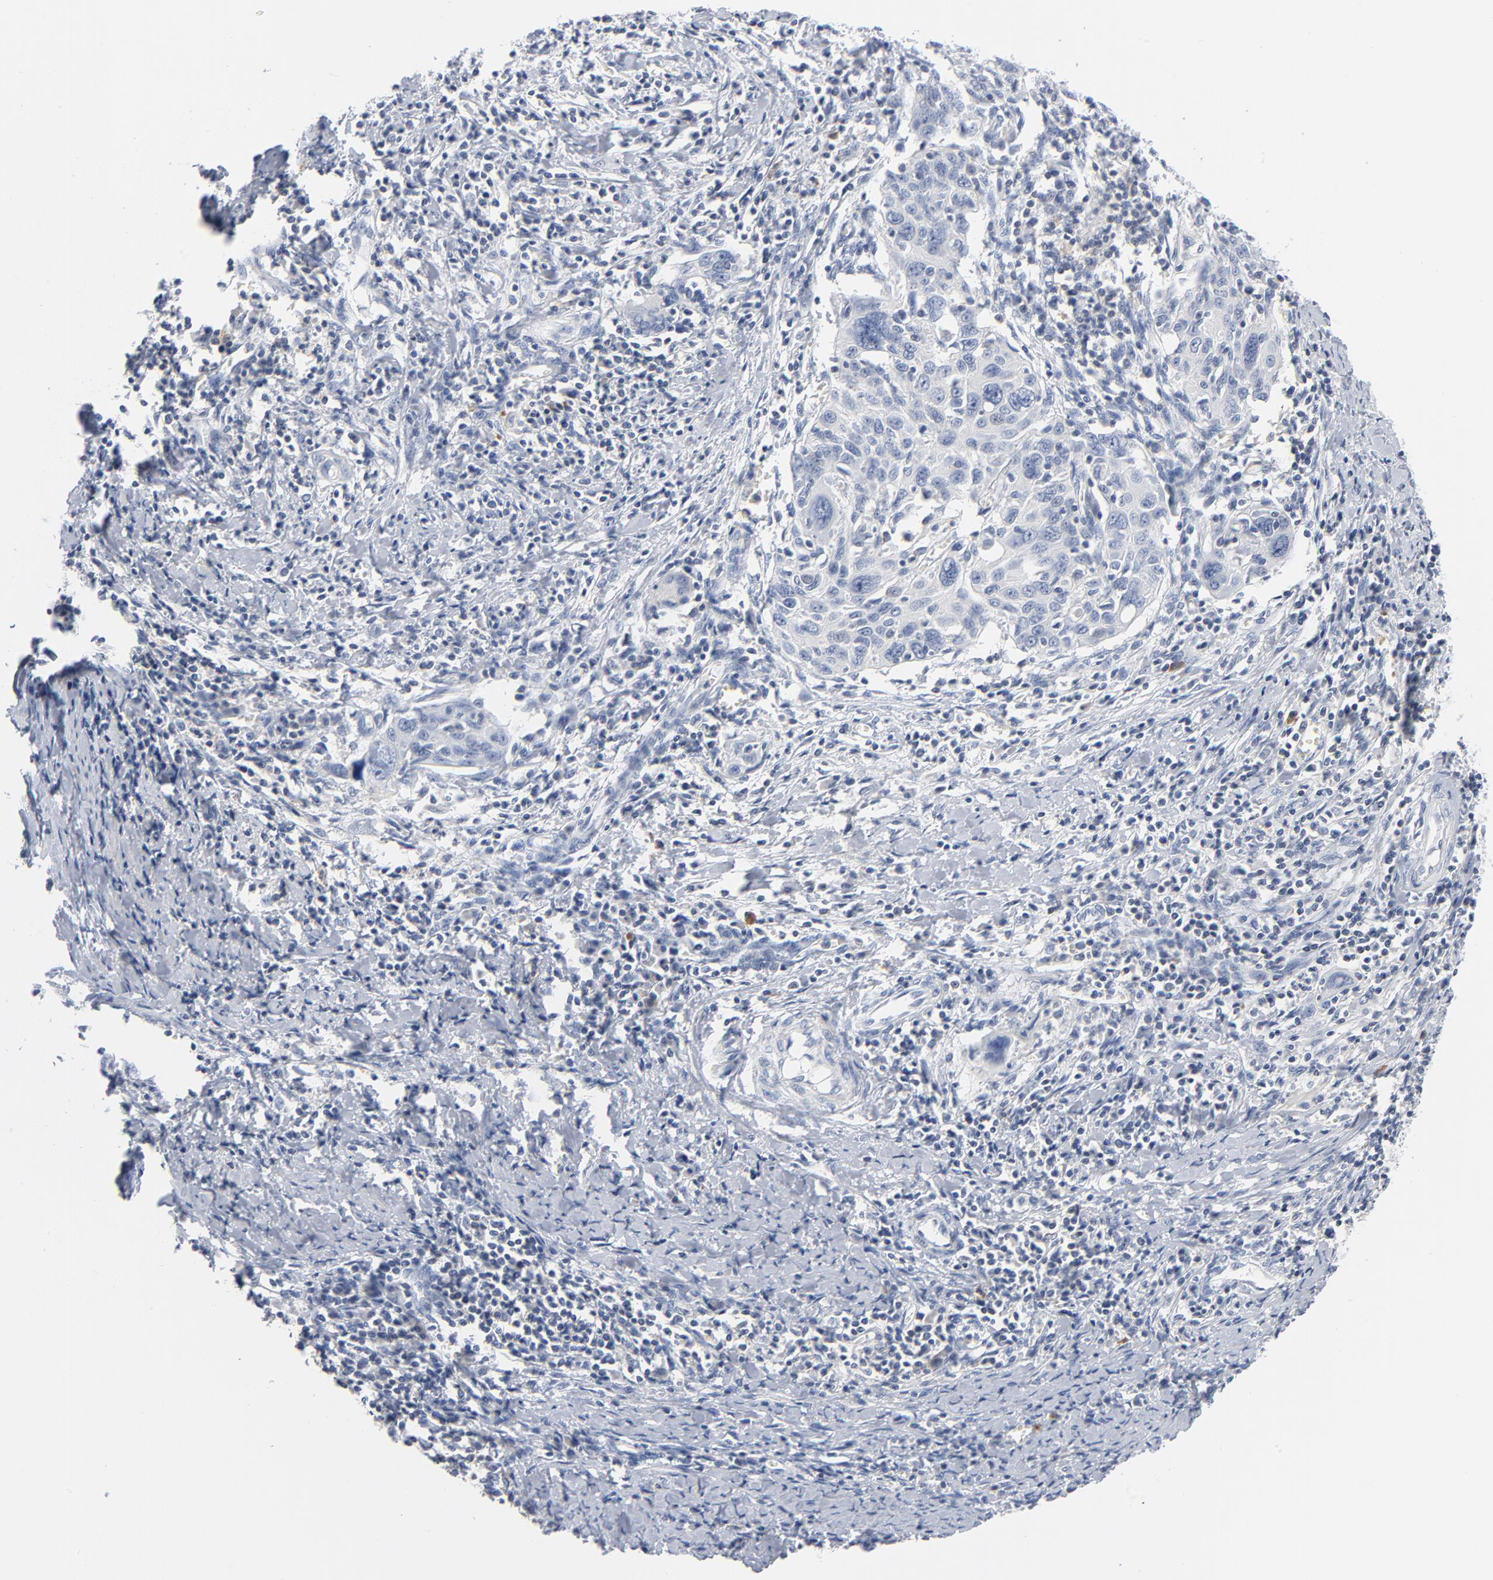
{"staining": {"intensity": "negative", "quantity": "none", "location": "none"}, "tissue": "cervical cancer", "cell_type": "Tumor cells", "image_type": "cancer", "snomed": [{"axis": "morphology", "description": "Squamous cell carcinoma, NOS"}, {"axis": "topography", "description": "Cervix"}], "caption": "Cervical squamous cell carcinoma was stained to show a protein in brown. There is no significant expression in tumor cells.", "gene": "PTK2B", "patient": {"sex": "female", "age": 54}}